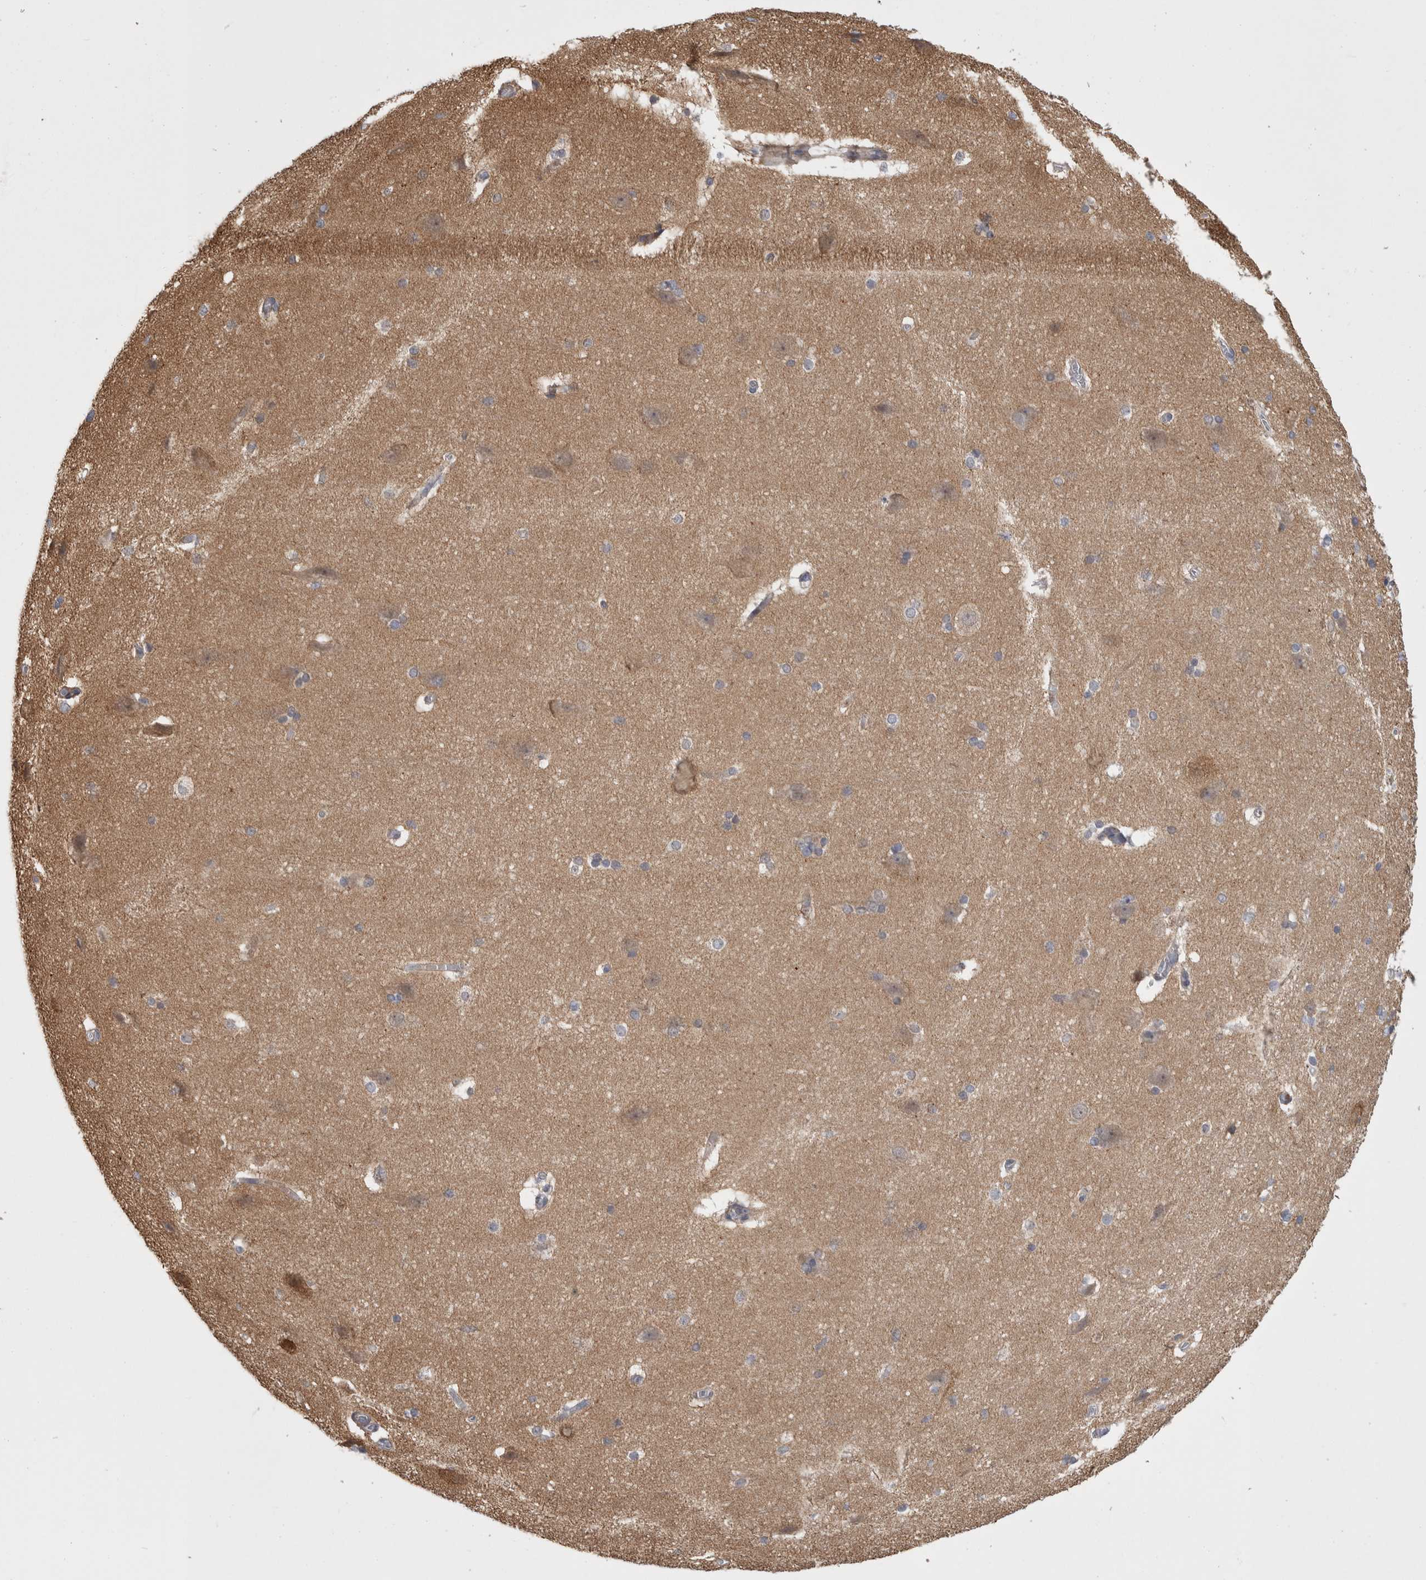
{"staining": {"intensity": "weak", "quantity": "25%-75%", "location": "cytoplasmic/membranous"}, "tissue": "cerebral cortex", "cell_type": "Endothelial cells", "image_type": "normal", "snomed": [{"axis": "morphology", "description": "Normal tissue, NOS"}, {"axis": "topography", "description": "Cerebral cortex"}, {"axis": "topography", "description": "Hippocampus"}], "caption": "This is an image of immunohistochemistry (IHC) staining of normal cerebral cortex, which shows weak expression in the cytoplasmic/membranous of endothelial cells.", "gene": "PSMG3", "patient": {"sex": "female", "age": 19}}